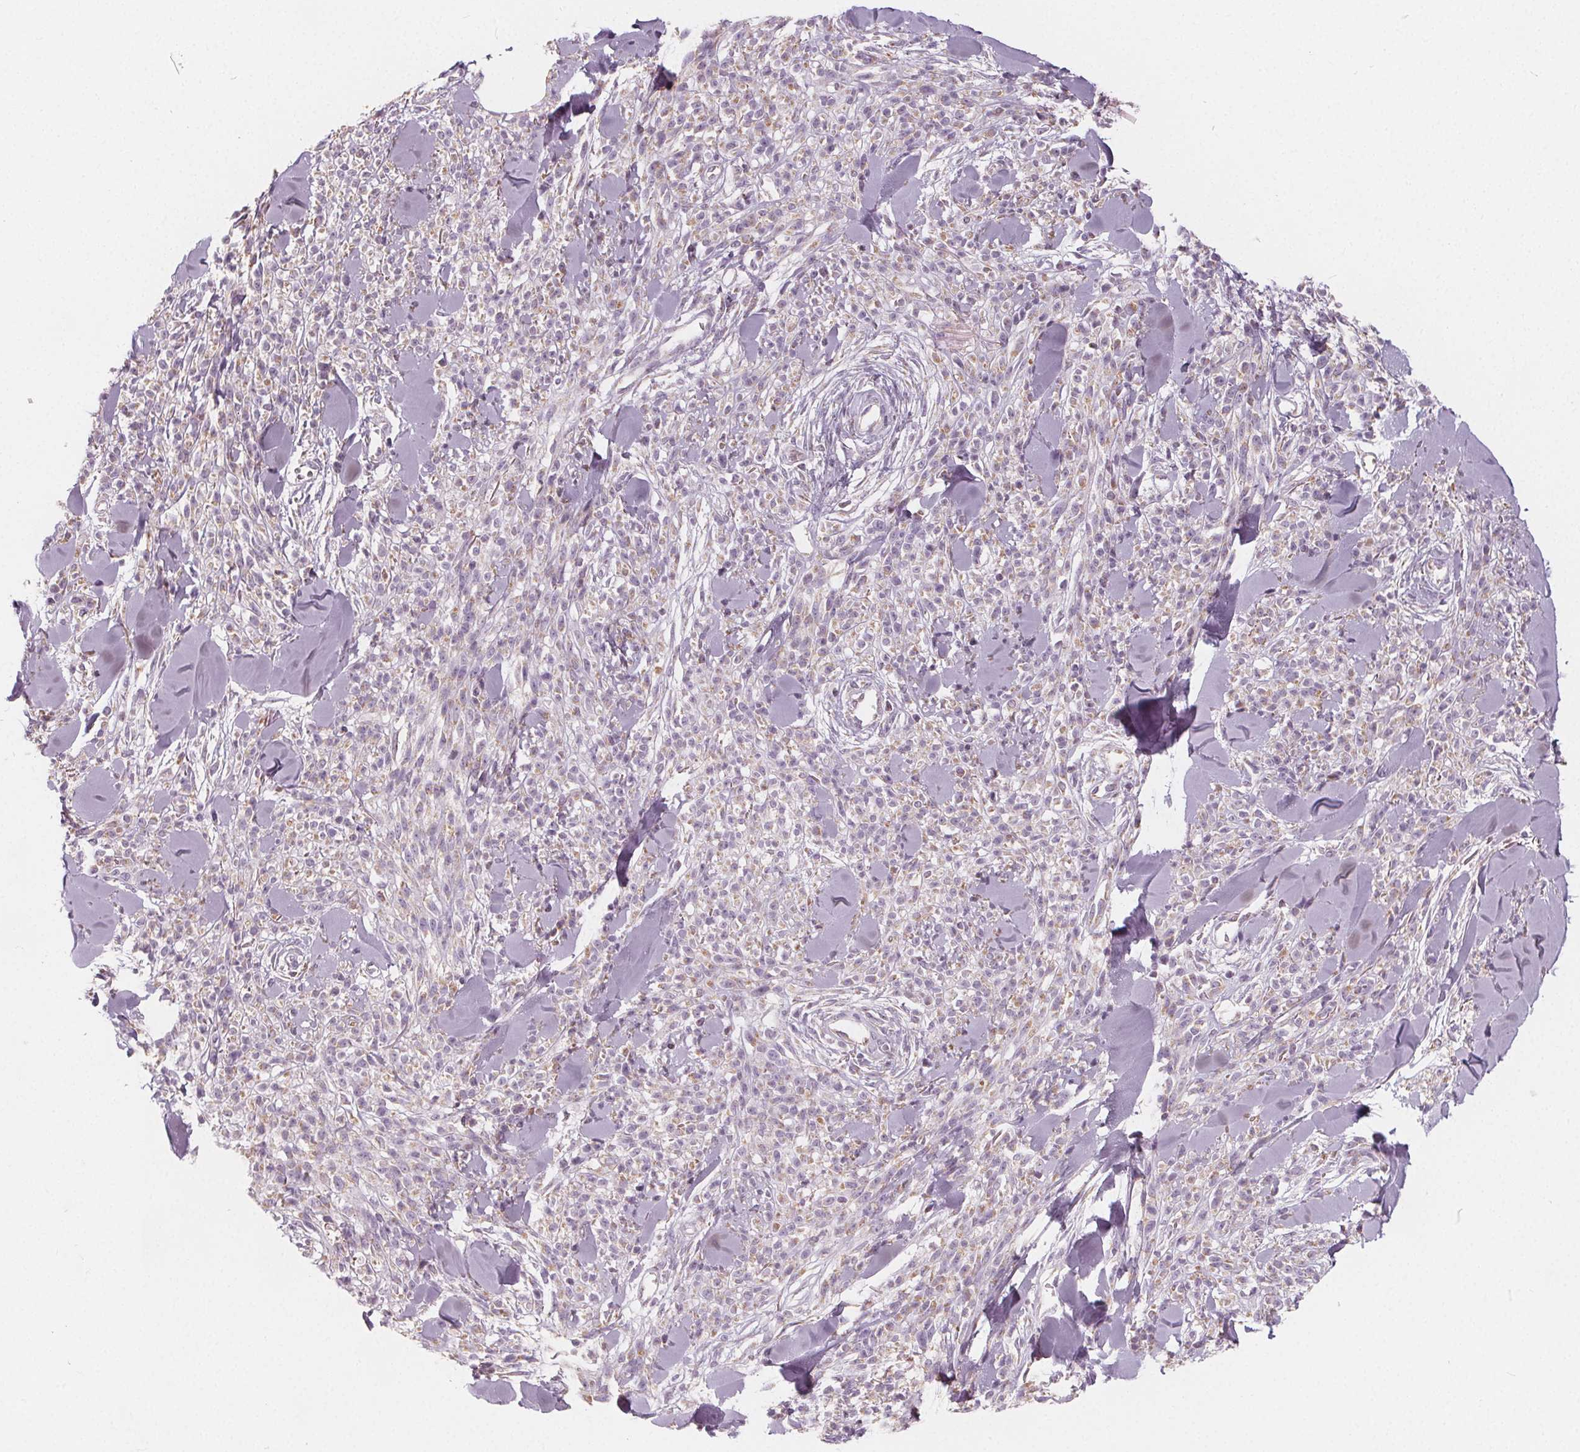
{"staining": {"intensity": "weak", "quantity": "25%-75%", "location": "cytoplasmic/membranous"}, "tissue": "melanoma", "cell_type": "Tumor cells", "image_type": "cancer", "snomed": [{"axis": "morphology", "description": "Malignant melanoma, NOS"}, {"axis": "topography", "description": "Skin"}, {"axis": "topography", "description": "Skin of trunk"}], "caption": "Weak cytoplasmic/membranous positivity for a protein is appreciated in about 25%-75% of tumor cells of malignant melanoma using IHC.", "gene": "NUP210L", "patient": {"sex": "male", "age": 74}}